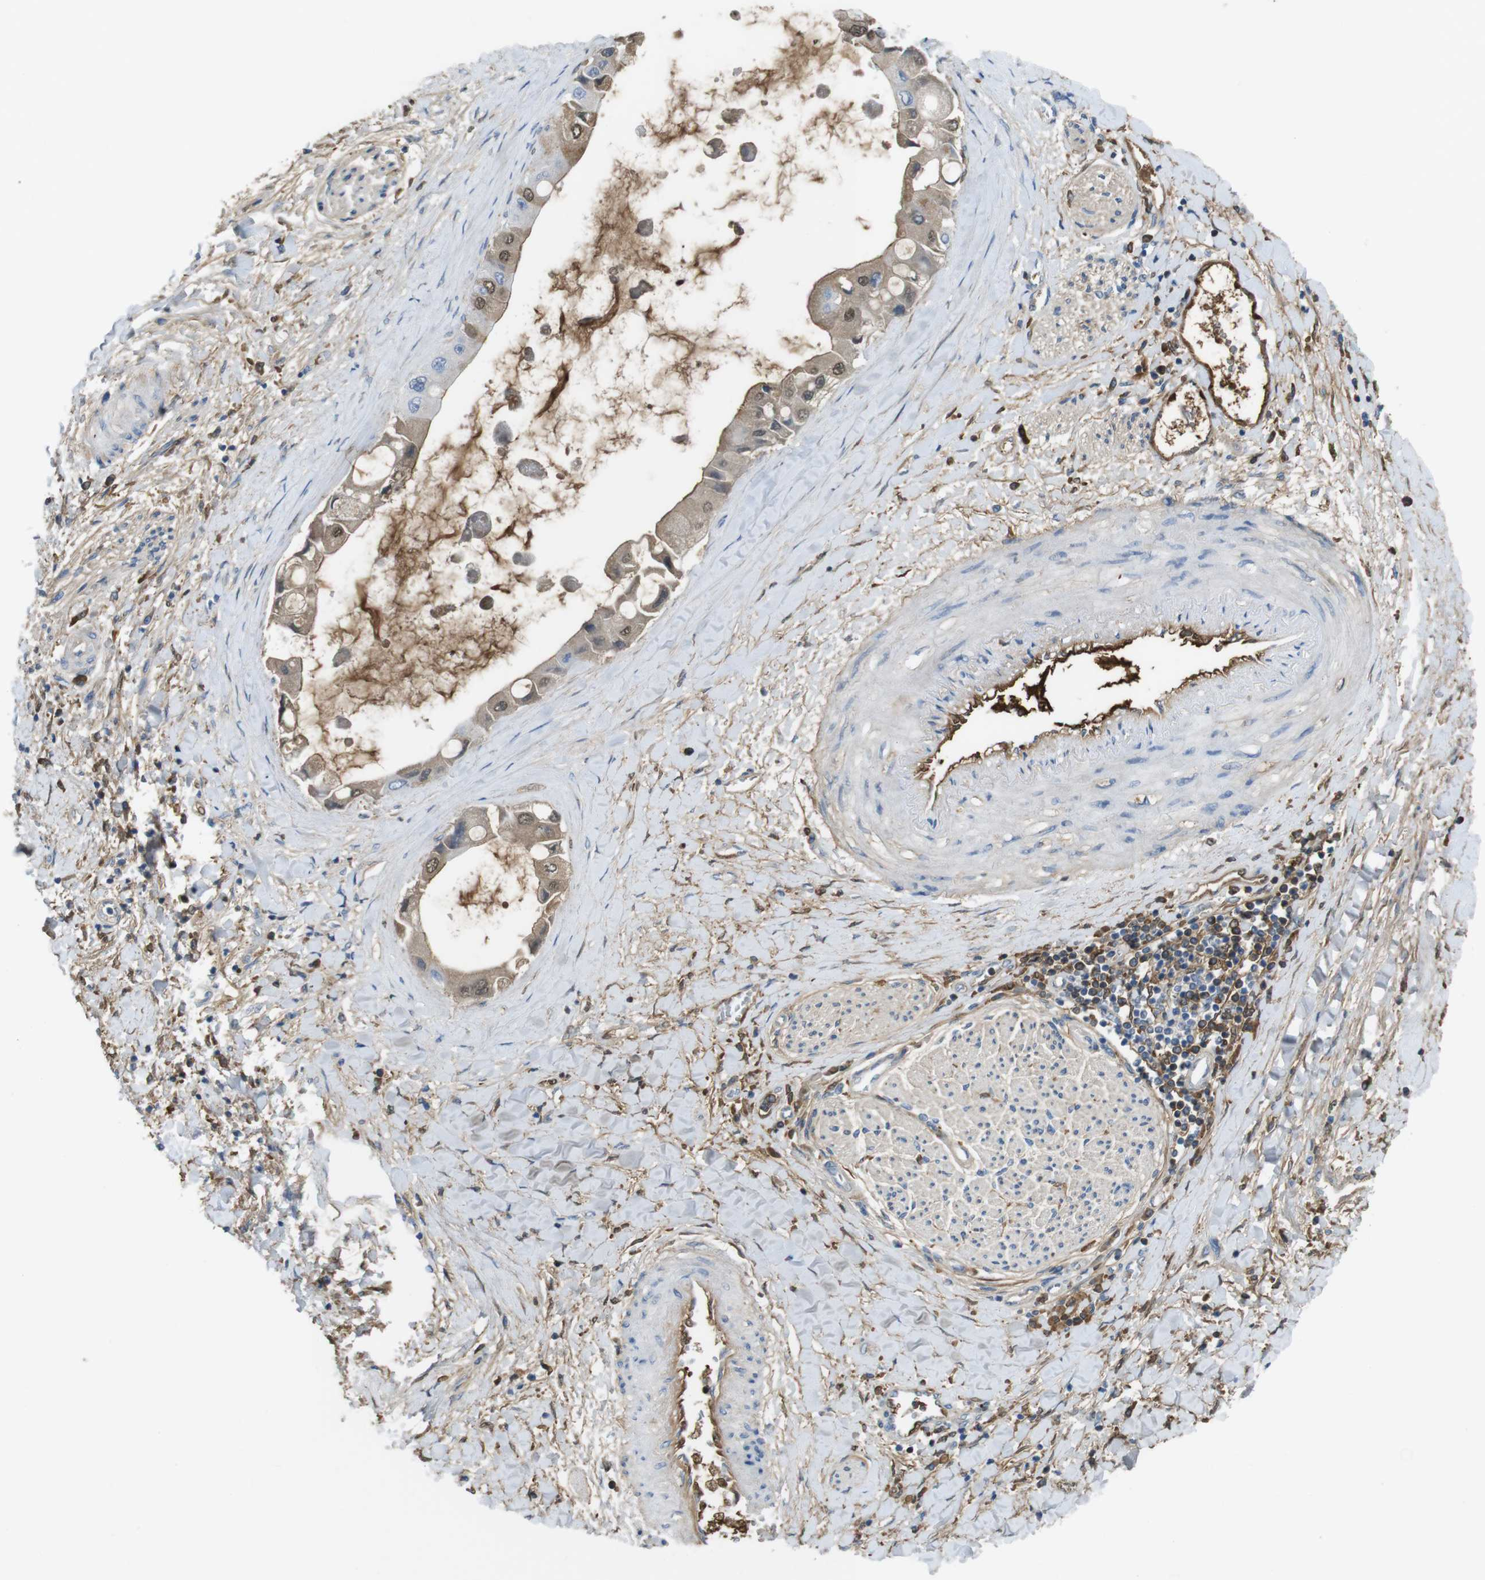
{"staining": {"intensity": "moderate", "quantity": "<25%", "location": "cytoplasmic/membranous,nuclear"}, "tissue": "liver cancer", "cell_type": "Tumor cells", "image_type": "cancer", "snomed": [{"axis": "morphology", "description": "Cholangiocarcinoma"}, {"axis": "topography", "description": "Liver"}], "caption": "IHC micrograph of cholangiocarcinoma (liver) stained for a protein (brown), which reveals low levels of moderate cytoplasmic/membranous and nuclear staining in about <25% of tumor cells.", "gene": "LTBP4", "patient": {"sex": "male", "age": 50}}